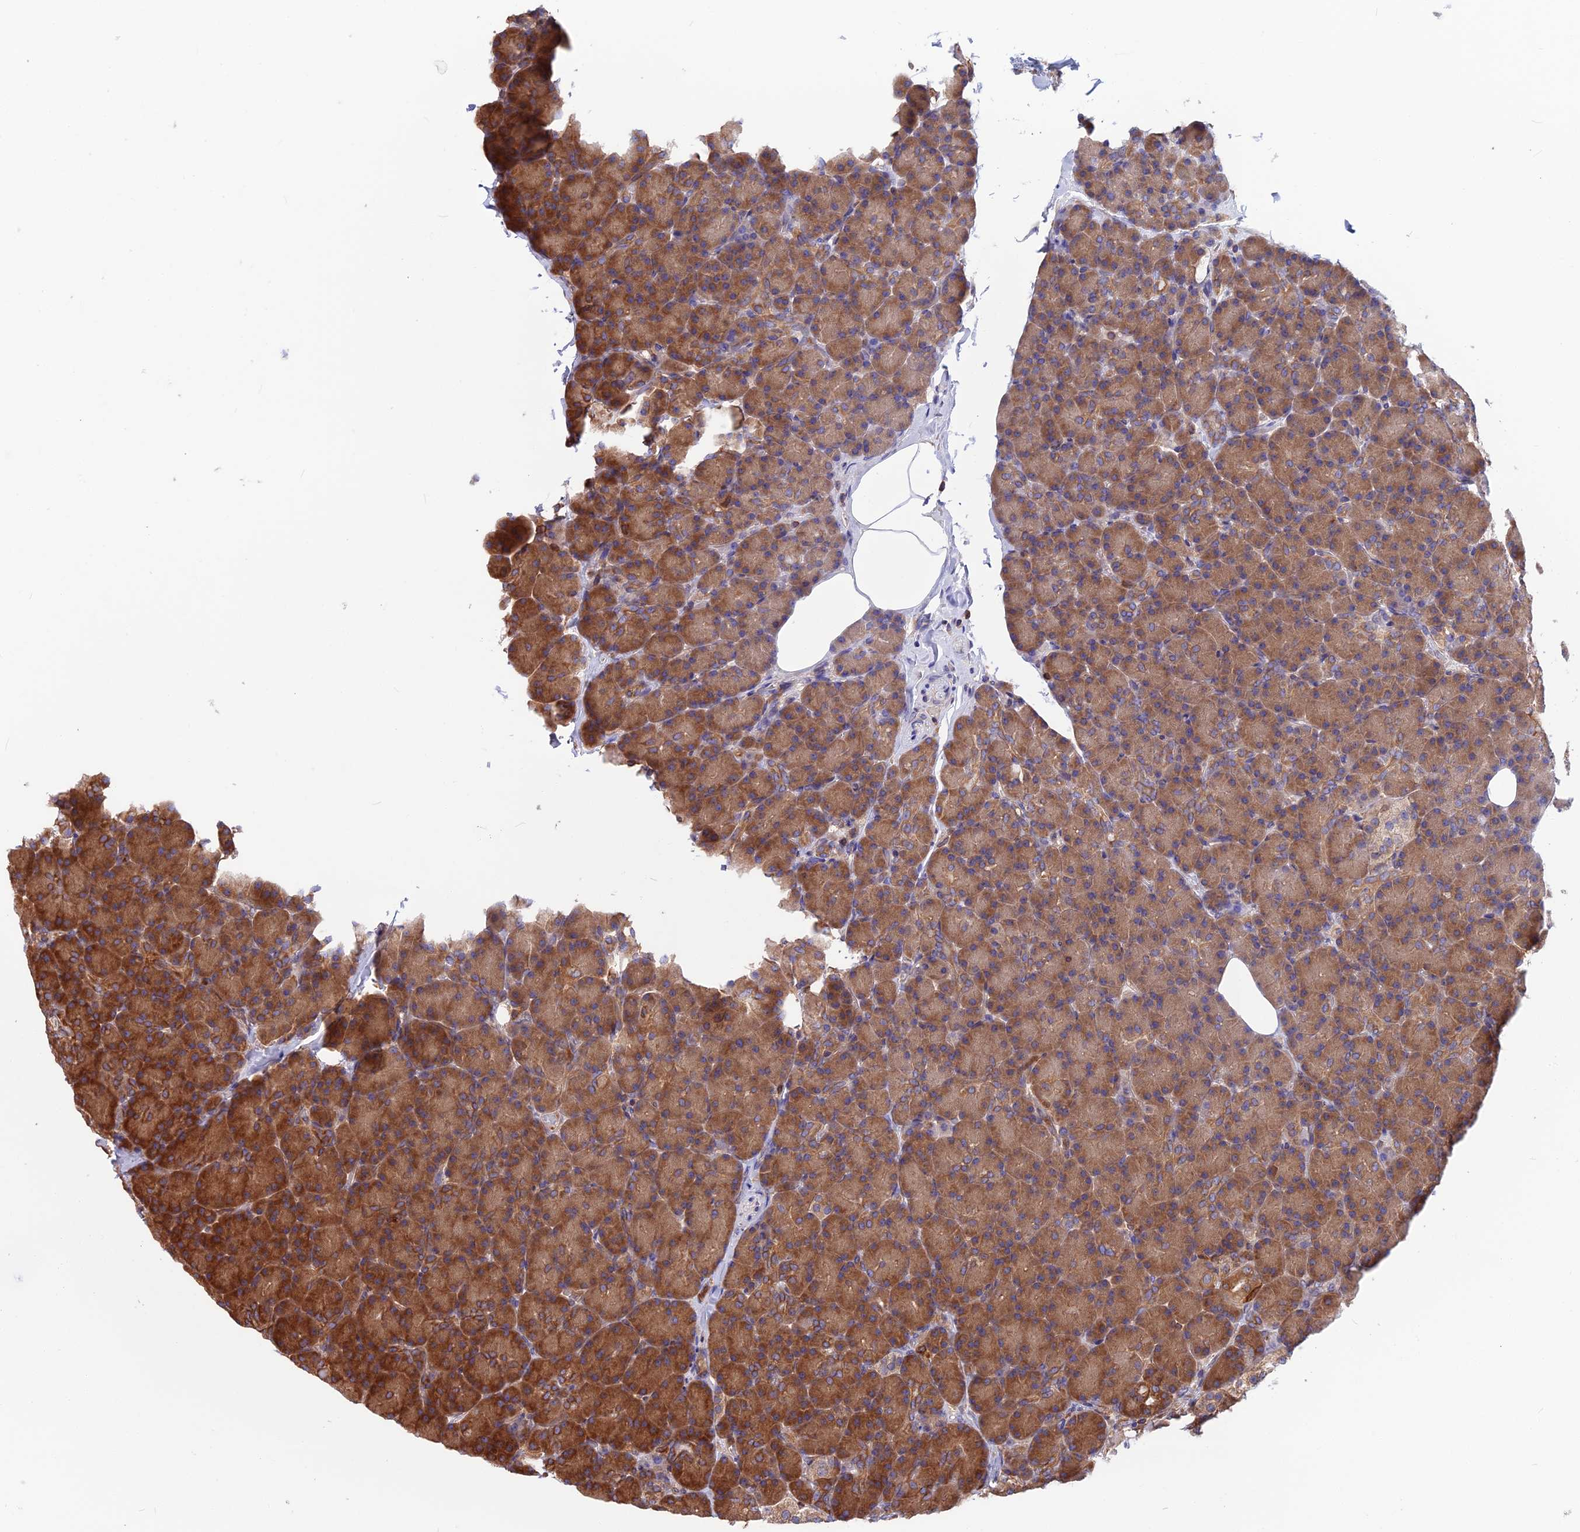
{"staining": {"intensity": "moderate", "quantity": ">75%", "location": "cytoplasmic/membranous"}, "tissue": "pancreas", "cell_type": "Exocrine glandular cells", "image_type": "normal", "snomed": [{"axis": "morphology", "description": "Normal tissue, NOS"}, {"axis": "topography", "description": "Pancreas"}], "caption": "Immunohistochemistry photomicrograph of unremarkable pancreas stained for a protein (brown), which exhibits medium levels of moderate cytoplasmic/membranous expression in about >75% of exocrine glandular cells.", "gene": "WDR1", "patient": {"sex": "female", "age": 43}}